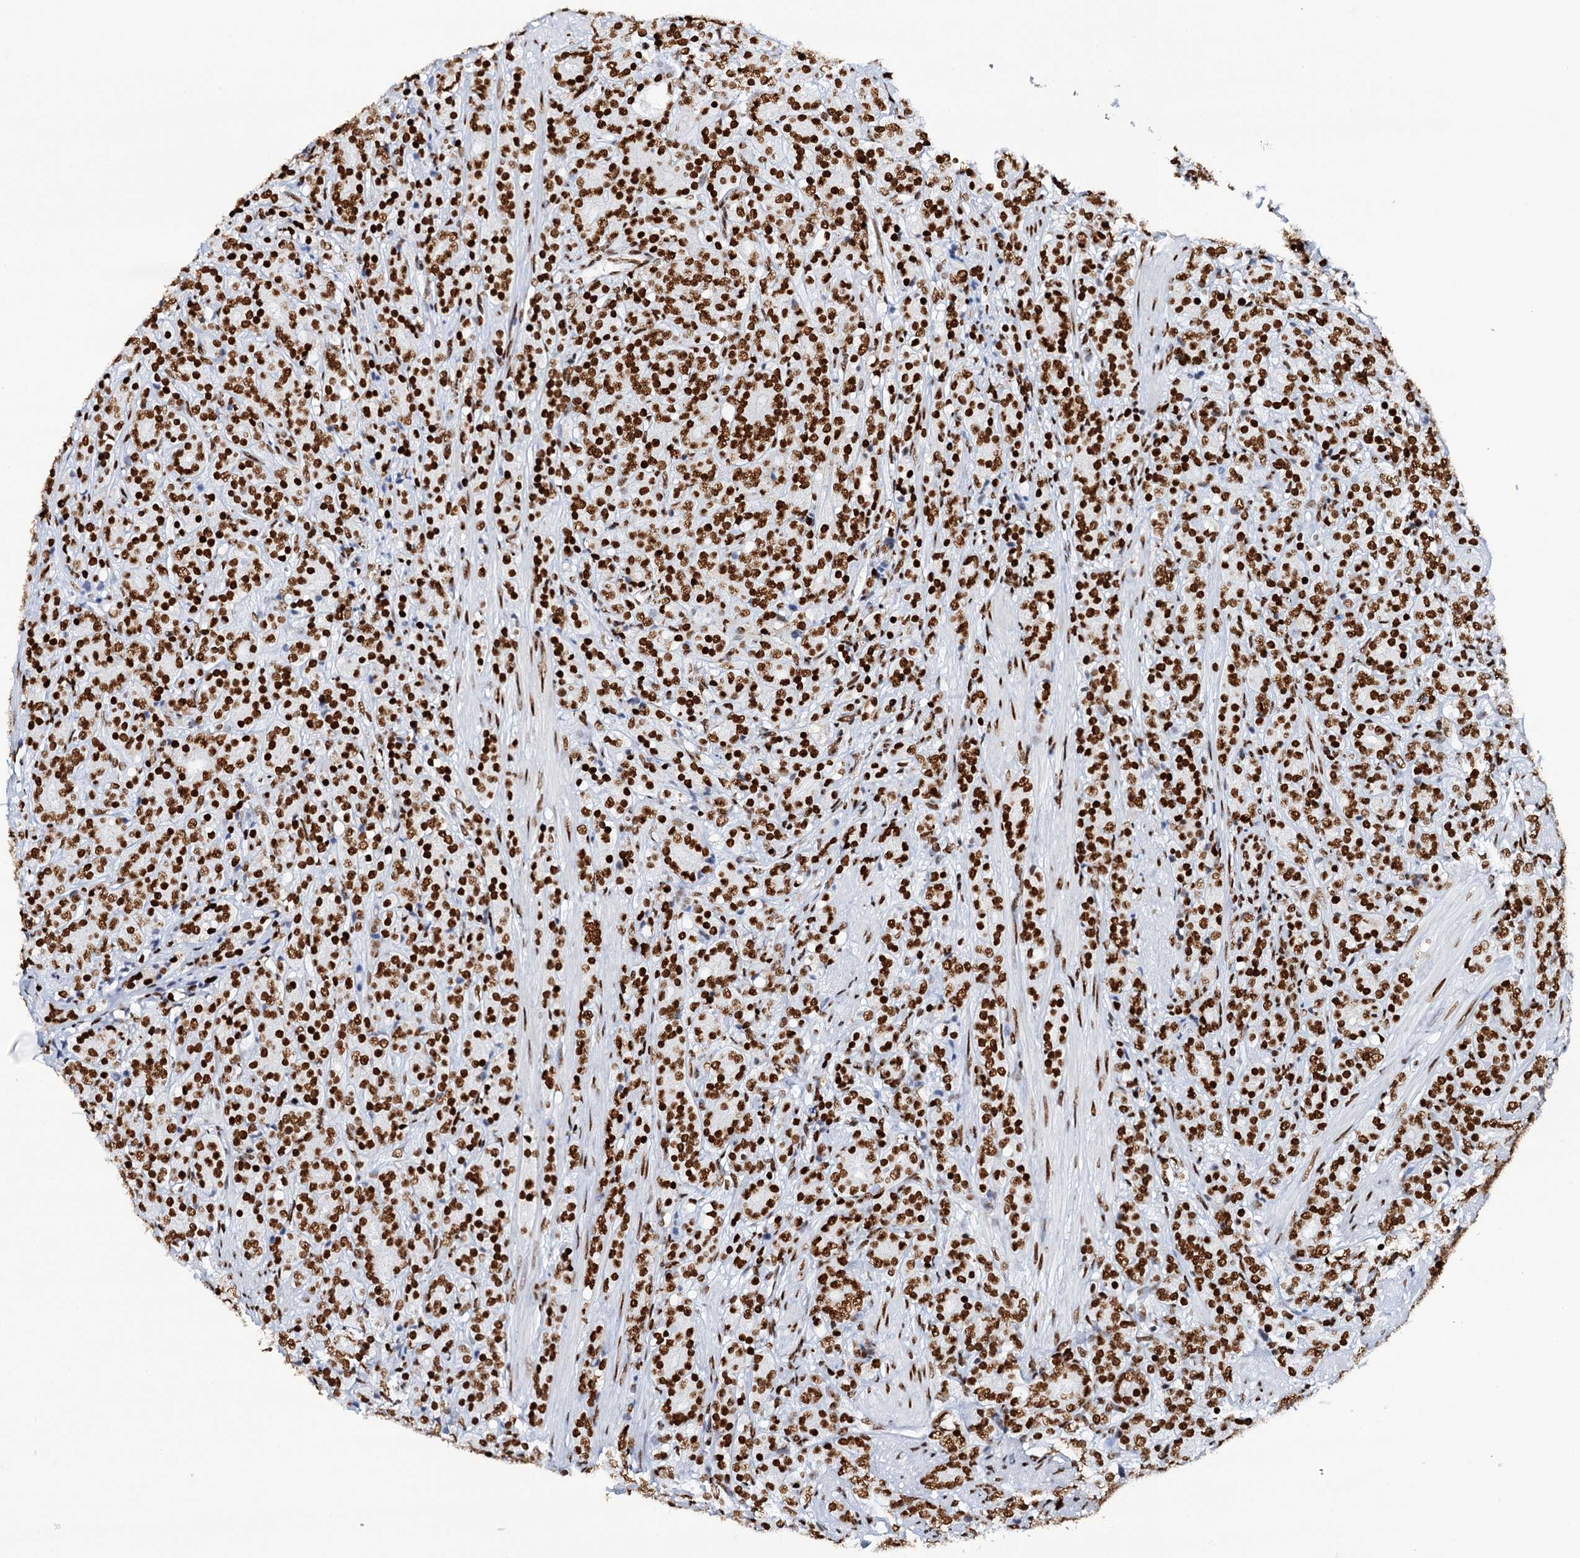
{"staining": {"intensity": "strong", "quantity": ">75%", "location": "nuclear"}, "tissue": "prostate cancer", "cell_type": "Tumor cells", "image_type": "cancer", "snomed": [{"axis": "morphology", "description": "Adenocarcinoma, High grade"}, {"axis": "topography", "description": "Prostate"}], "caption": "A photomicrograph of human prostate adenocarcinoma (high-grade) stained for a protein exhibits strong nuclear brown staining in tumor cells.", "gene": "MATR3", "patient": {"sex": "male", "age": 62}}